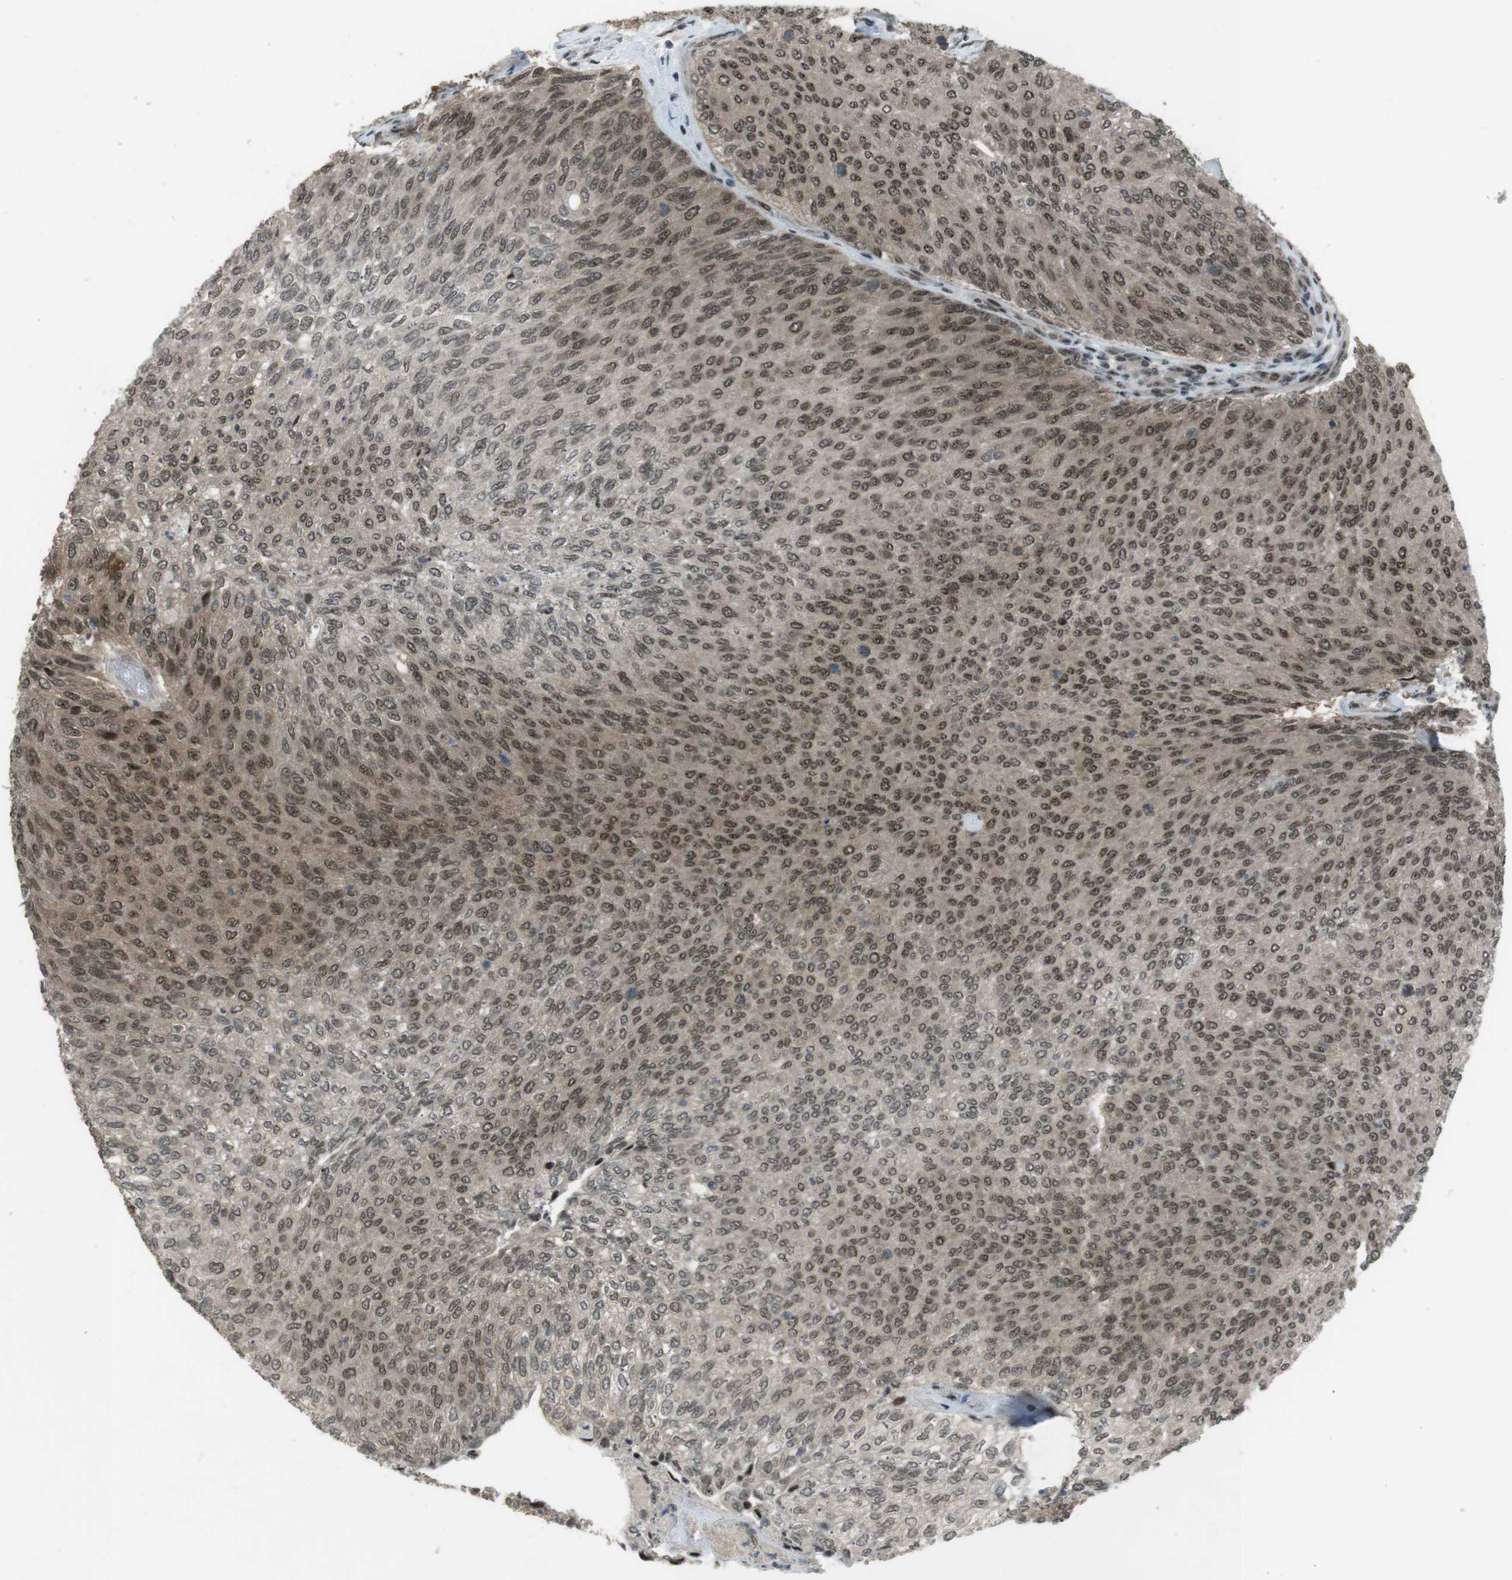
{"staining": {"intensity": "moderate", "quantity": ">75%", "location": "cytoplasmic/membranous,nuclear"}, "tissue": "urothelial cancer", "cell_type": "Tumor cells", "image_type": "cancer", "snomed": [{"axis": "morphology", "description": "Urothelial carcinoma, Low grade"}, {"axis": "topography", "description": "Urinary bladder"}], "caption": "Urothelial cancer stained with DAB IHC shows medium levels of moderate cytoplasmic/membranous and nuclear expression in approximately >75% of tumor cells. Immunohistochemistry stains the protein of interest in brown and the nuclei are stained blue.", "gene": "SLITRK5", "patient": {"sex": "female", "age": 79}}